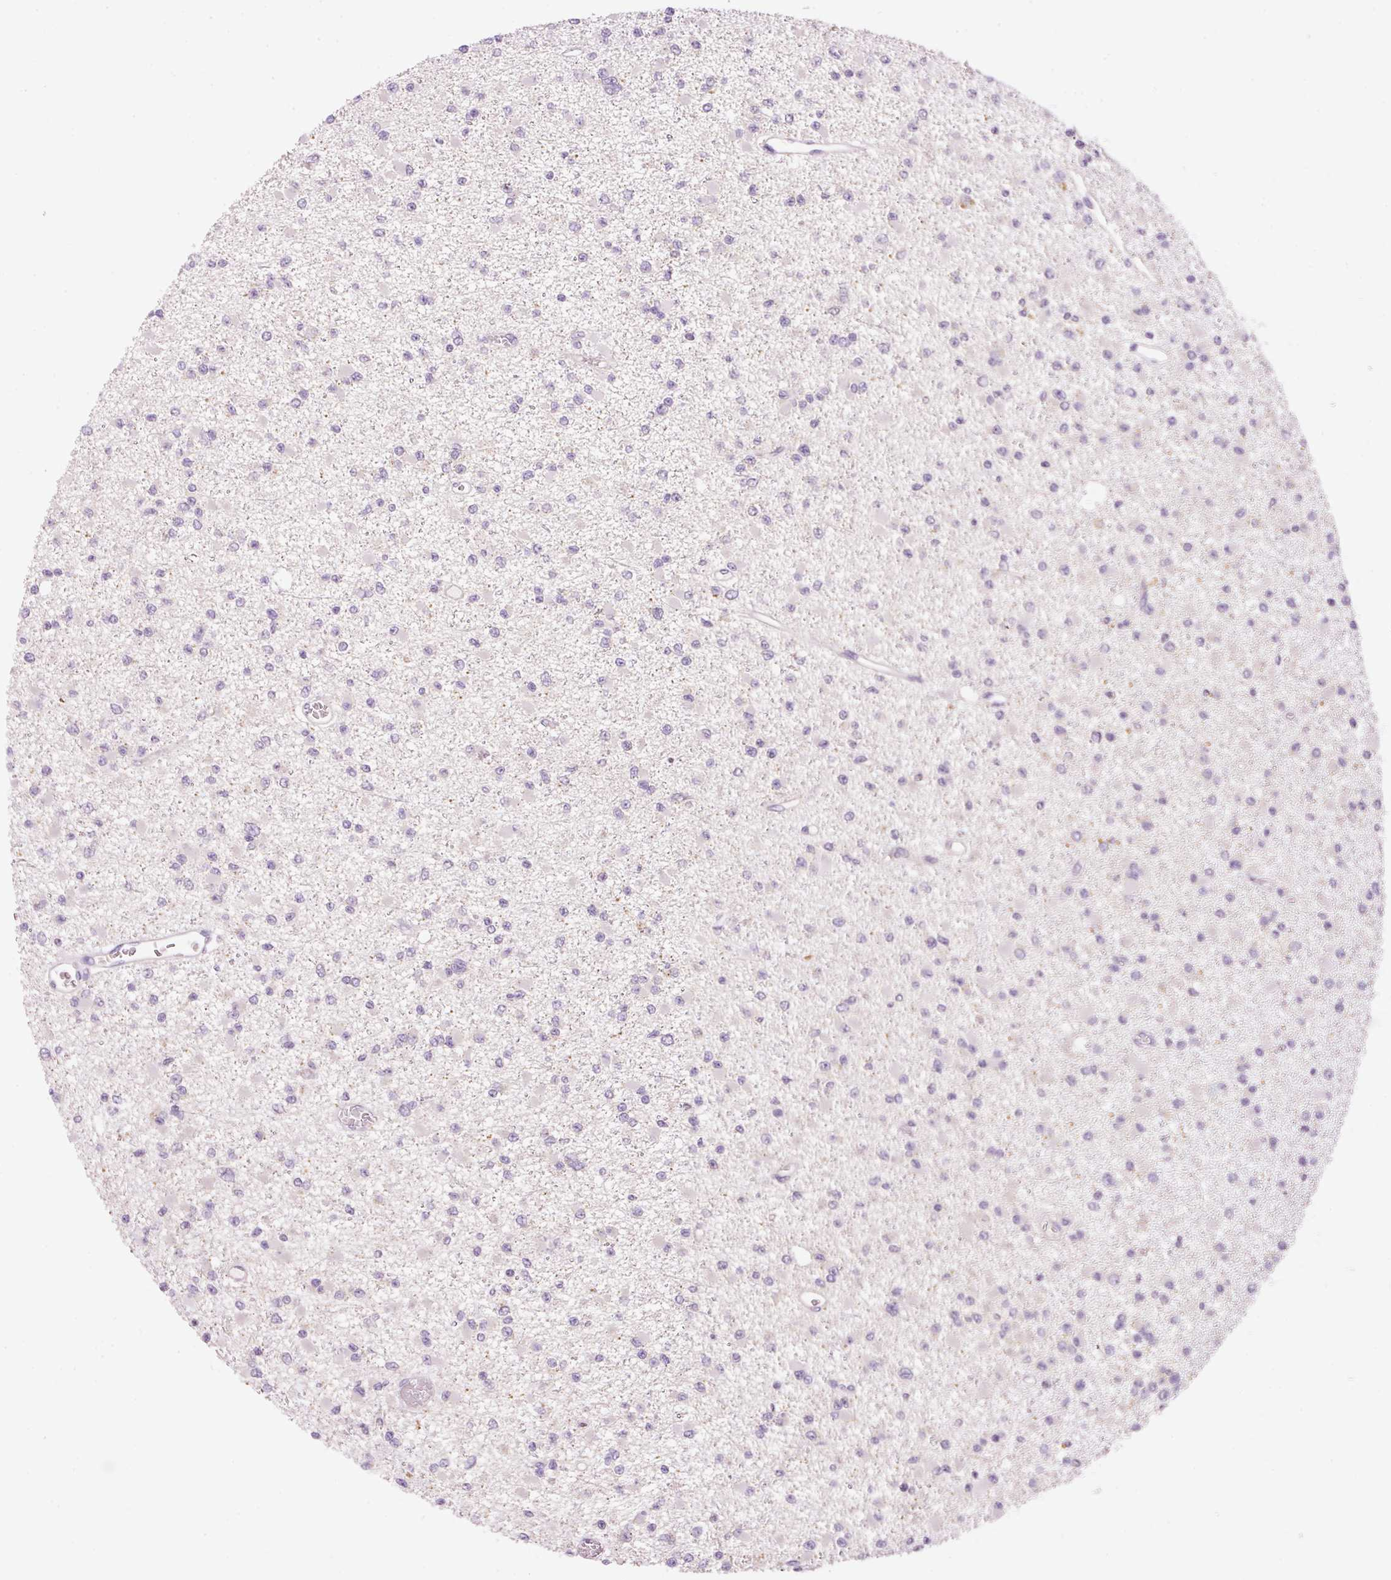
{"staining": {"intensity": "negative", "quantity": "none", "location": "none"}, "tissue": "glioma", "cell_type": "Tumor cells", "image_type": "cancer", "snomed": [{"axis": "morphology", "description": "Glioma, malignant, Low grade"}, {"axis": "topography", "description": "Brain"}], "caption": "Protein analysis of glioma reveals no significant expression in tumor cells. (DAB (3,3'-diaminobenzidine) immunohistochemistry with hematoxylin counter stain).", "gene": "PNPLA5", "patient": {"sex": "female", "age": 22}}